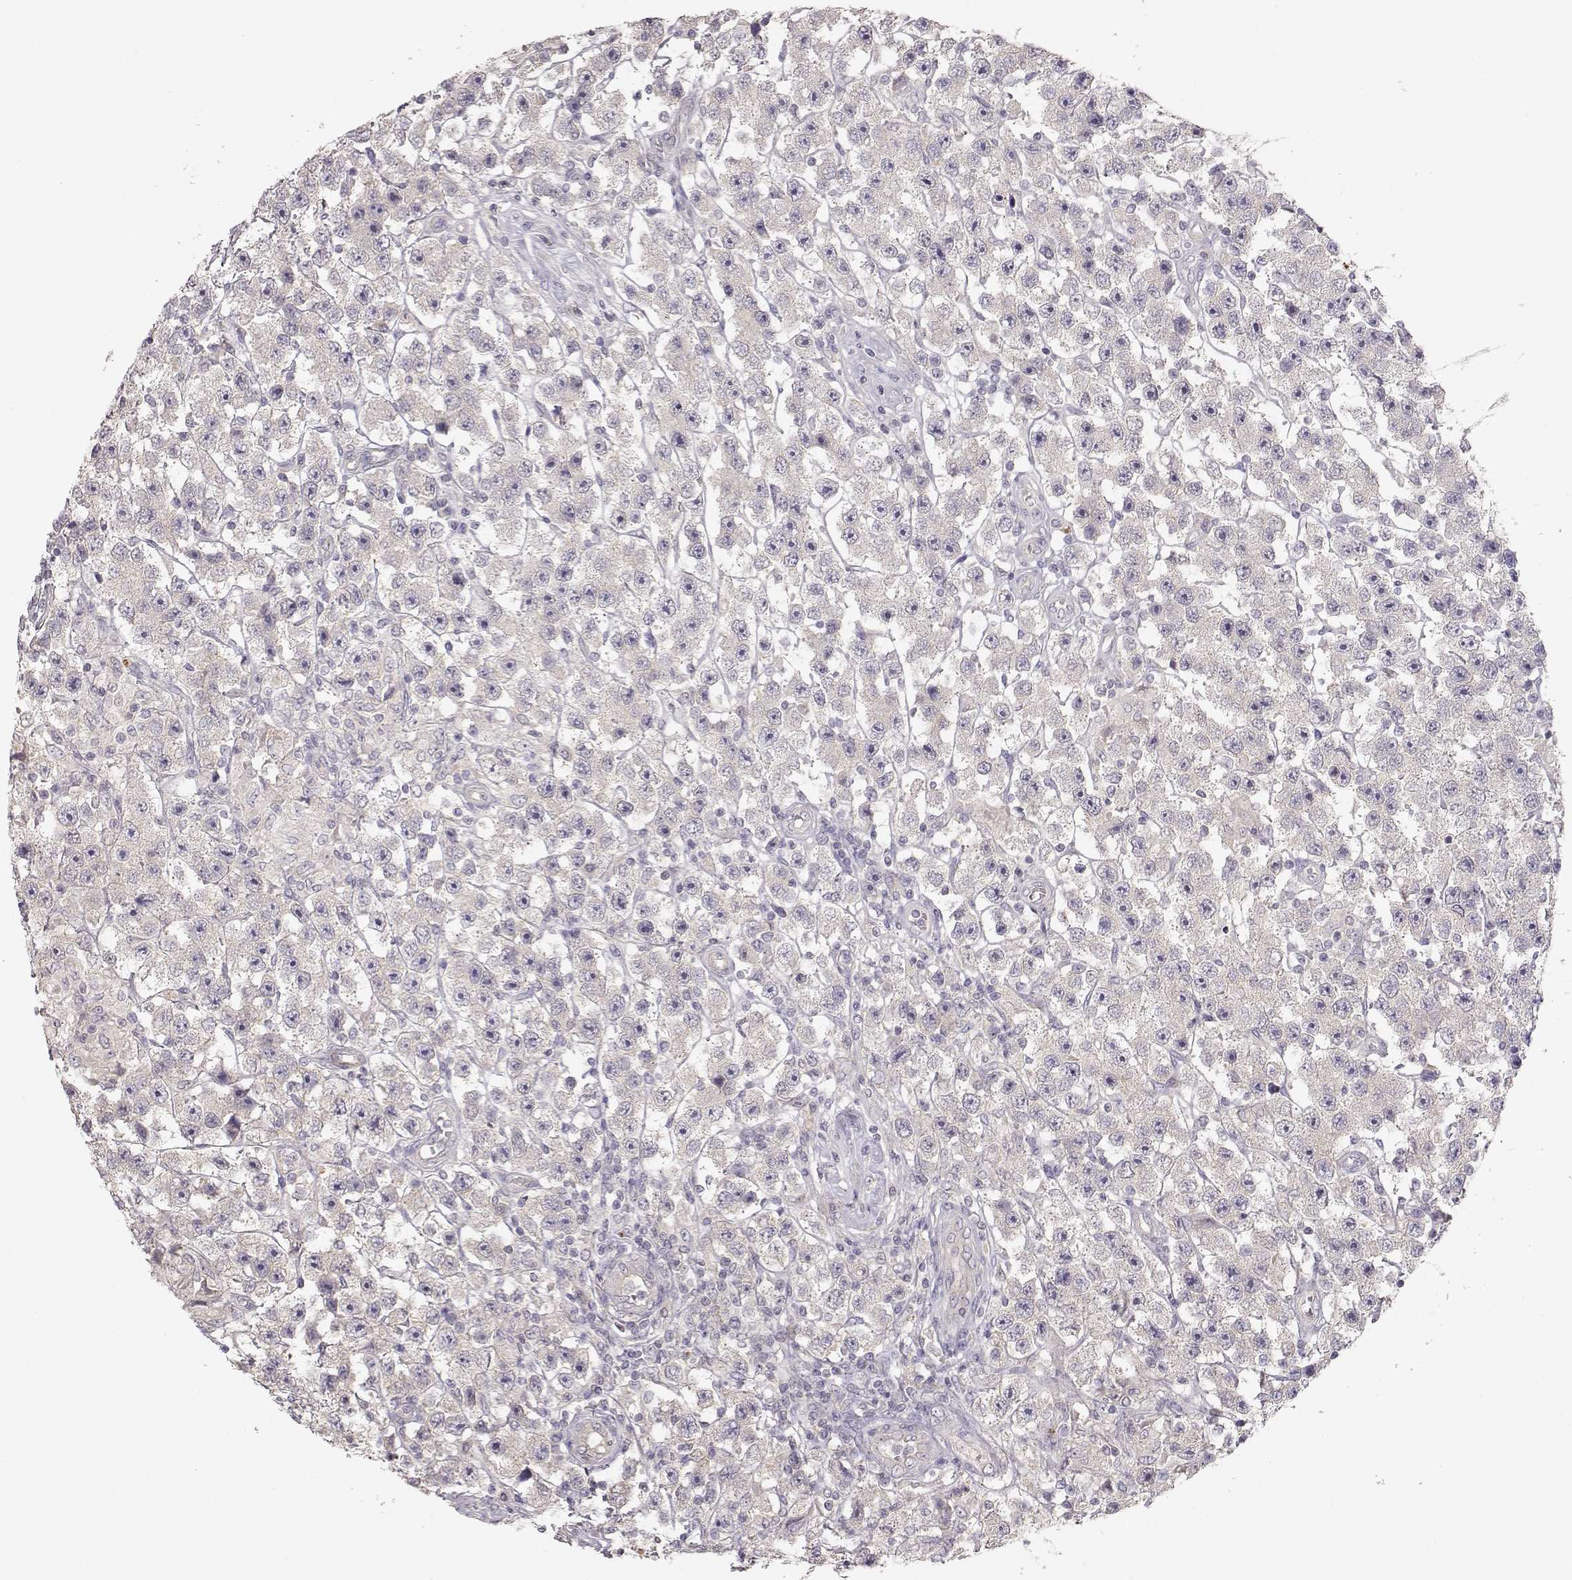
{"staining": {"intensity": "negative", "quantity": "none", "location": "none"}, "tissue": "testis cancer", "cell_type": "Tumor cells", "image_type": "cancer", "snomed": [{"axis": "morphology", "description": "Seminoma, NOS"}, {"axis": "topography", "description": "Testis"}], "caption": "An IHC micrograph of testis seminoma is shown. There is no staining in tumor cells of testis seminoma. (DAB (3,3'-diaminobenzidine) IHC visualized using brightfield microscopy, high magnification).", "gene": "ARHGAP8", "patient": {"sex": "male", "age": 45}}